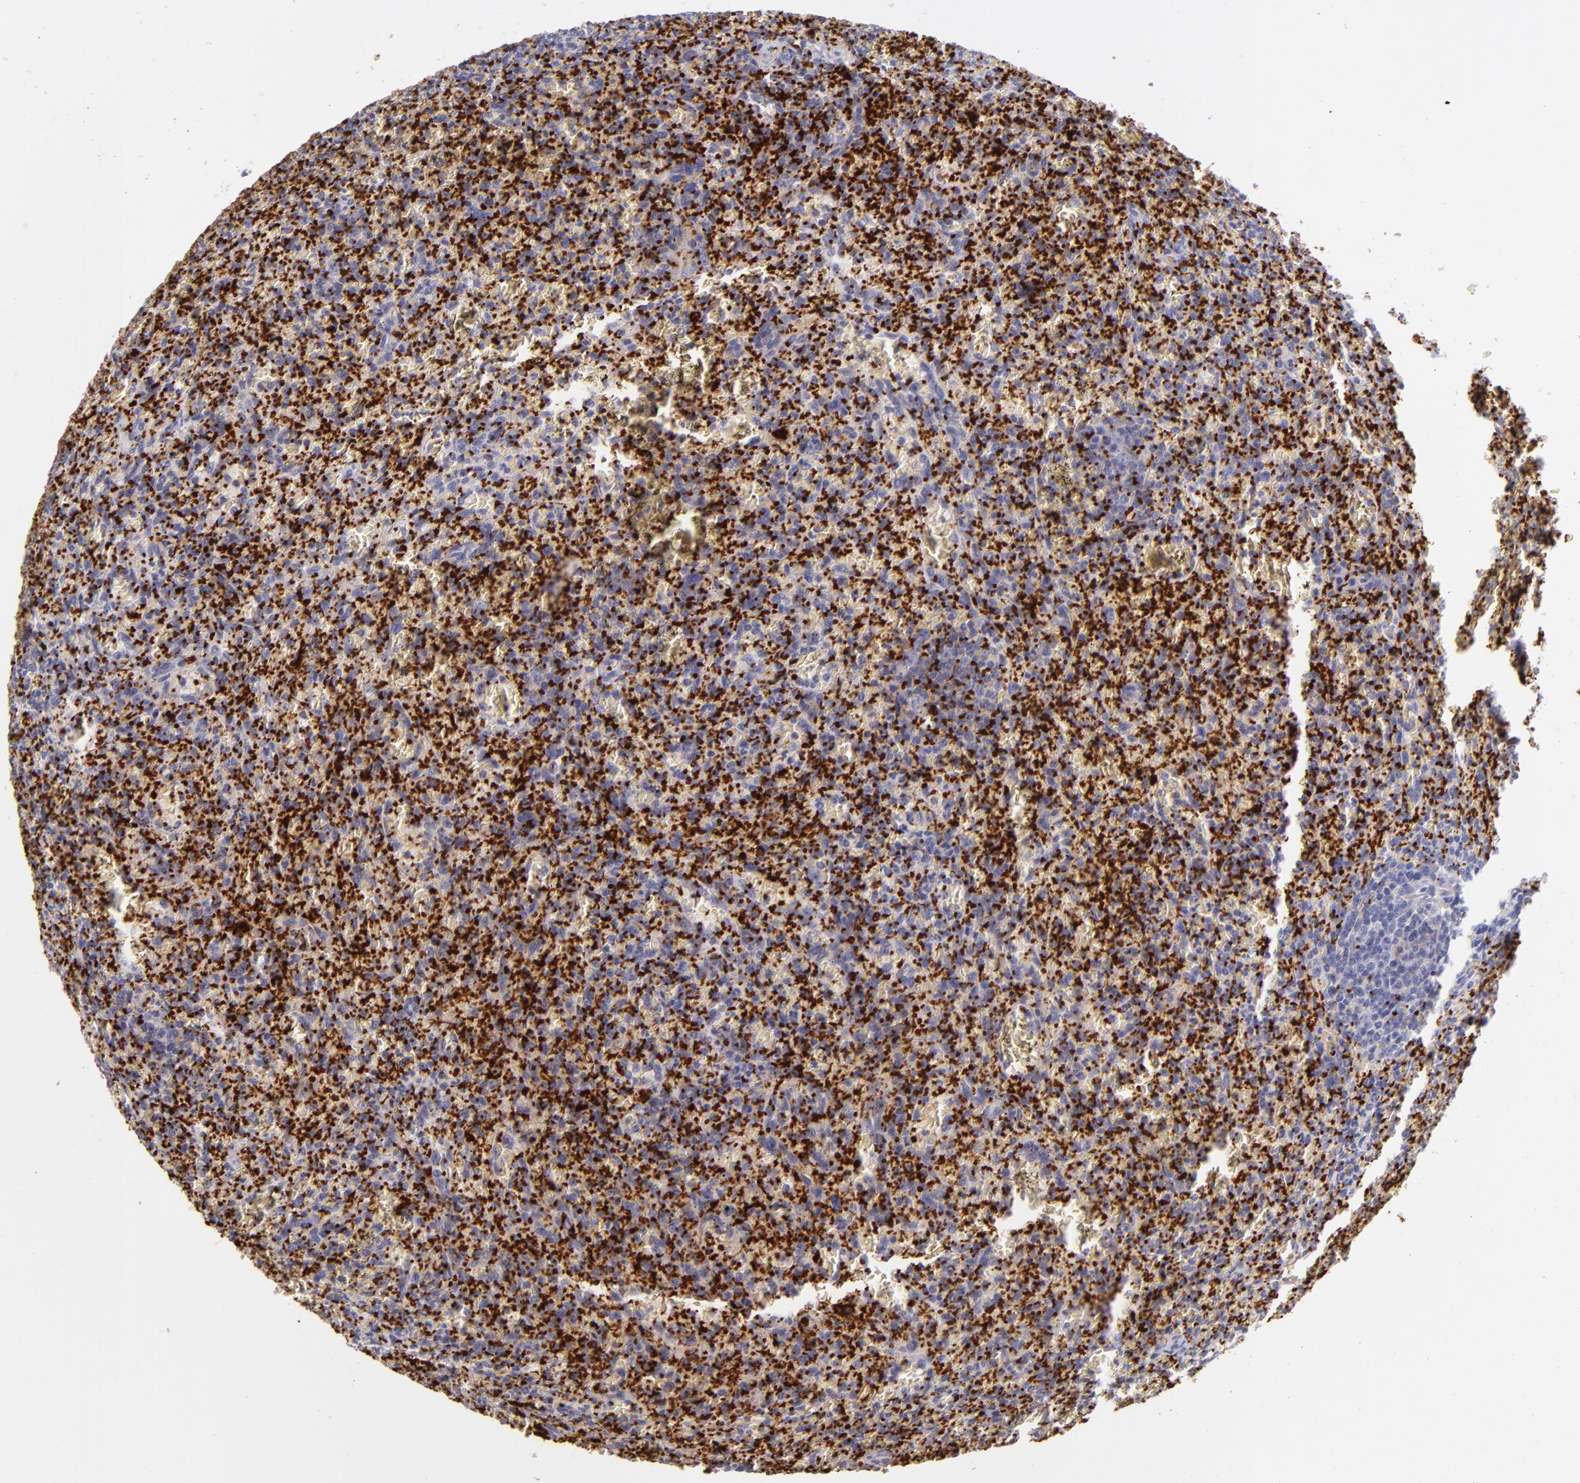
{"staining": {"intensity": "negative", "quantity": "none", "location": "none"}, "tissue": "lymphoma", "cell_type": "Tumor cells", "image_type": "cancer", "snomed": [{"axis": "morphology", "description": "Malignant lymphoma, non-Hodgkin's type, Low grade"}, {"axis": "topography", "description": "Spleen"}], "caption": "This is an immunohistochemistry (IHC) histopathology image of lymphoma. There is no expression in tumor cells.", "gene": "GP1BA", "patient": {"sex": "female", "age": 64}}